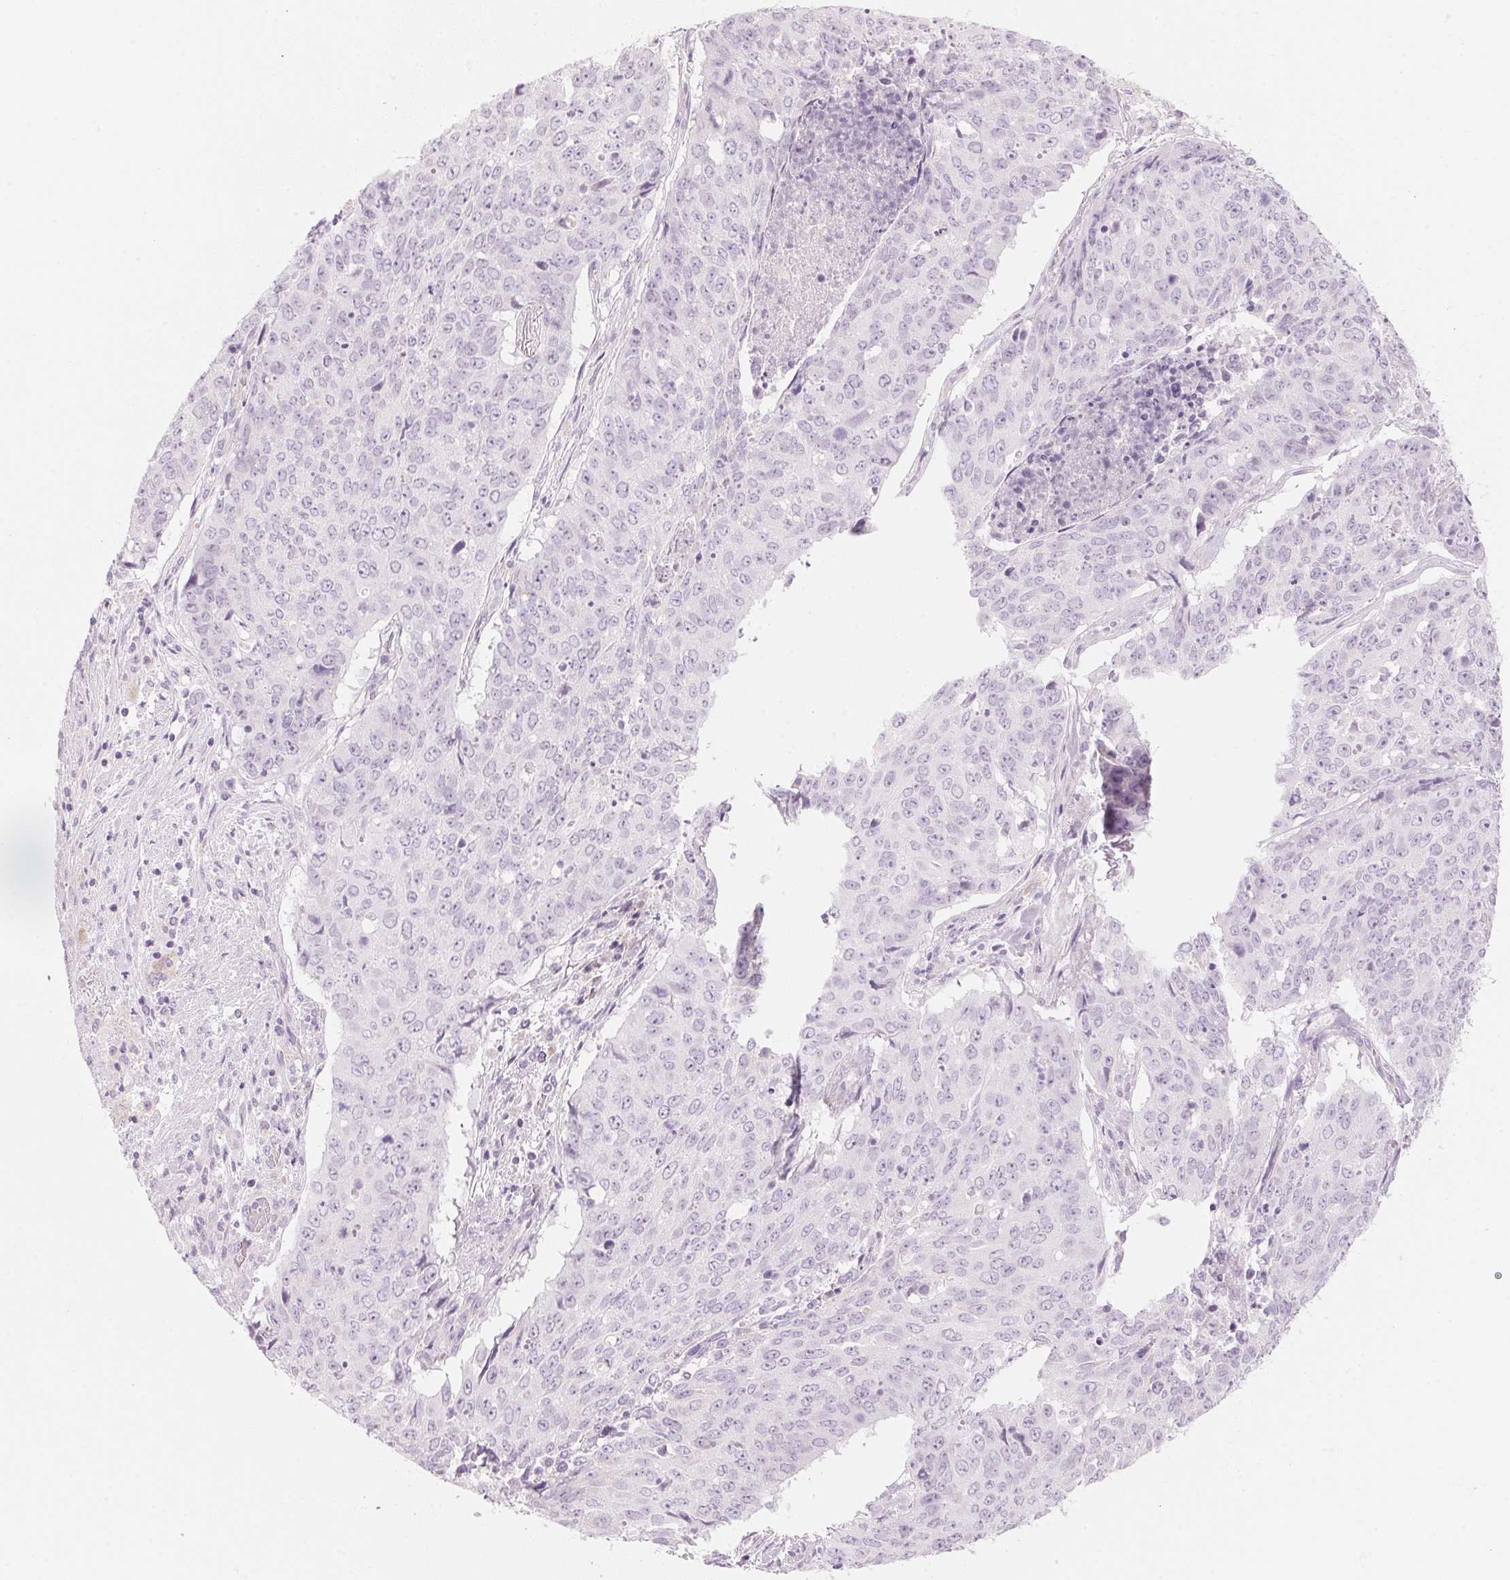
{"staining": {"intensity": "negative", "quantity": "none", "location": "none"}, "tissue": "lung cancer", "cell_type": "Tumor cells", "image_type": "cancer", "snomed": [{"axis": "morphology", "description": "Normal tissue, NOS"}, {"axis": "morphology", "description": "Squamous cell carcinoma, NOS"}, {"axis": "topography", "description": "Bronchus"}, {"axis": "topography", "description": "Lung"}], "caption": "There is no significant staining in tumor cells of lung squamous cell carcinoma.", "gene": "HOXB13", "patient": {"sex": "male", "age": 64}}